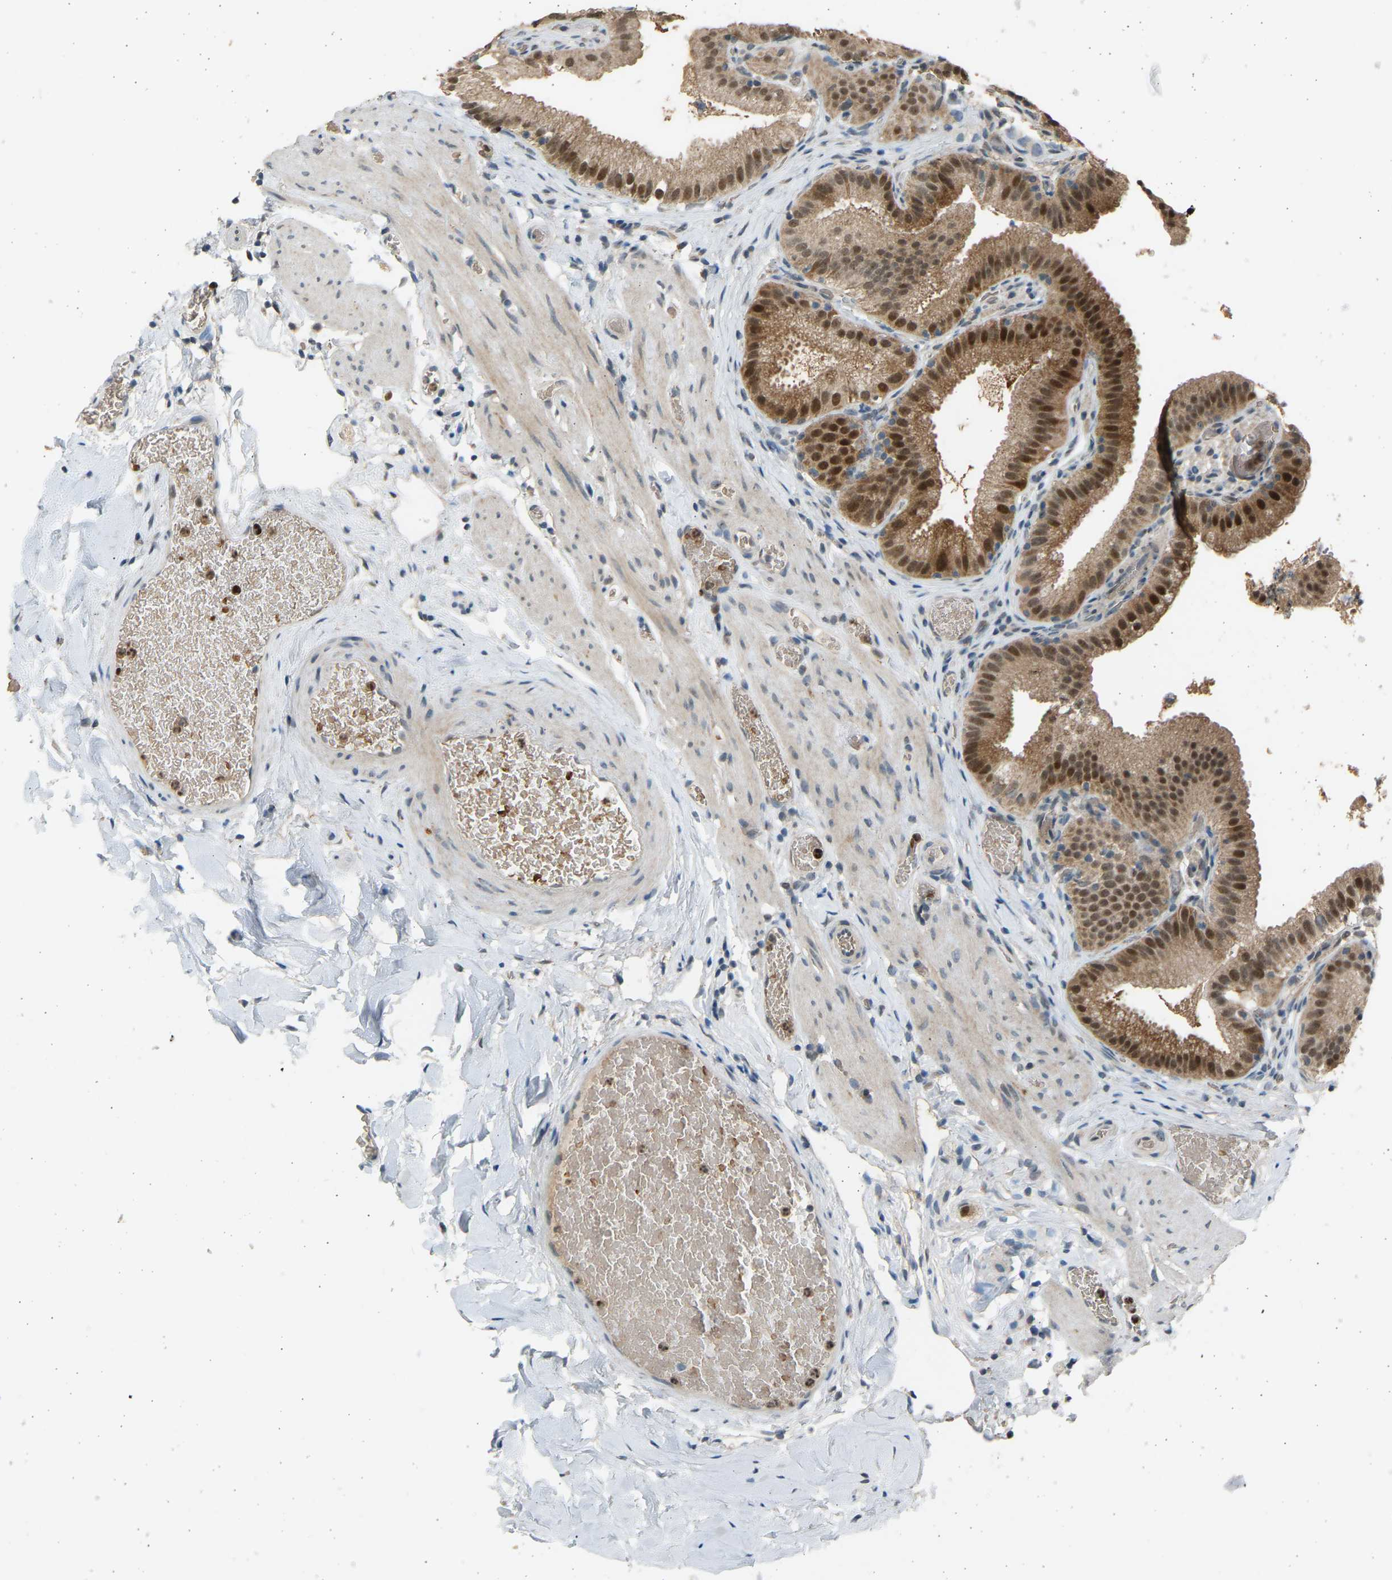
{"staining": {"intensity": "strong", "quantity": ">75%", "location": "cytoplasmic/membranous,nuclear"}, "tissue": "gallbladder", "cell_type": "Glandular cells", "image_type": "normal", "snomed": [{"axis": "morphology", "description": "Normal tissue, NOS"}, {"axis": "topography", "description": "Gallbladder"}], "caption": "This is a histology image of immunohistochemistry (IHC) staining of unremarkable gallbladder, which shows strong positivity in the cytoplasmic/membranous,nuclear of glandular cells.", "gene": "BIRC2", "patient": {"sex": "male", "age": 54}}